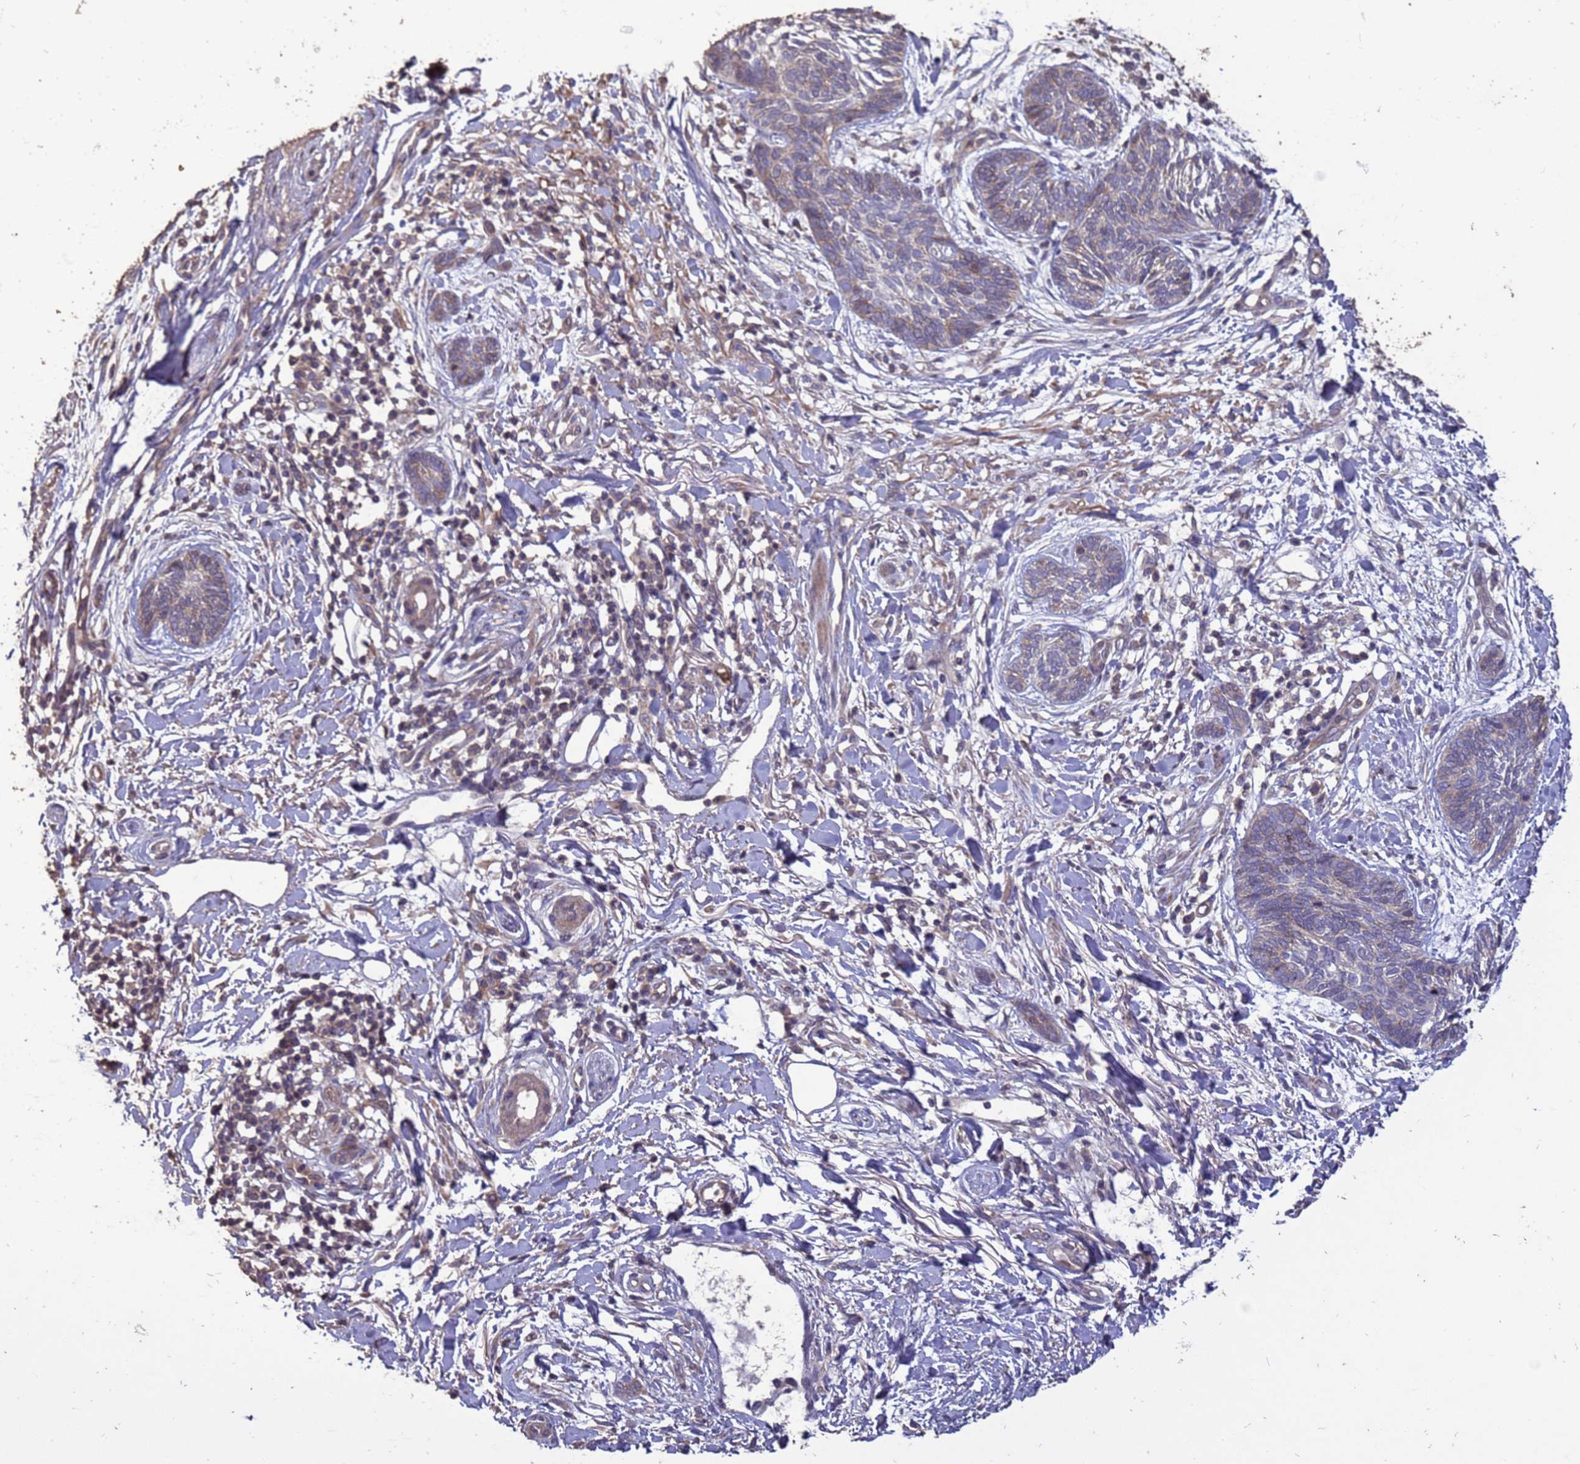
{"staining": {"intensity": "weak", "quantity": "25%-75%", "location": "cytoplasmic/membranous"}, "tissue": "skin cancer", "cell_type": "Tumor cells", "image_type": "cancer", "snomed": [{"axis": "morphology", "description": "Basal cell carcinoma"}, {"axis": "topography", "description": "Skin"}], "caption": "Immunohistochemistry (IHC) micrograph of skin basal cell carcinoma stained for a protein (brown), which reveals low levels of weak cytoplasmic/membranous positivity in about 25%-75% of tumor cells.", "gene": "SLC9B2", "patient": {"sex": "female", "age": 81}}